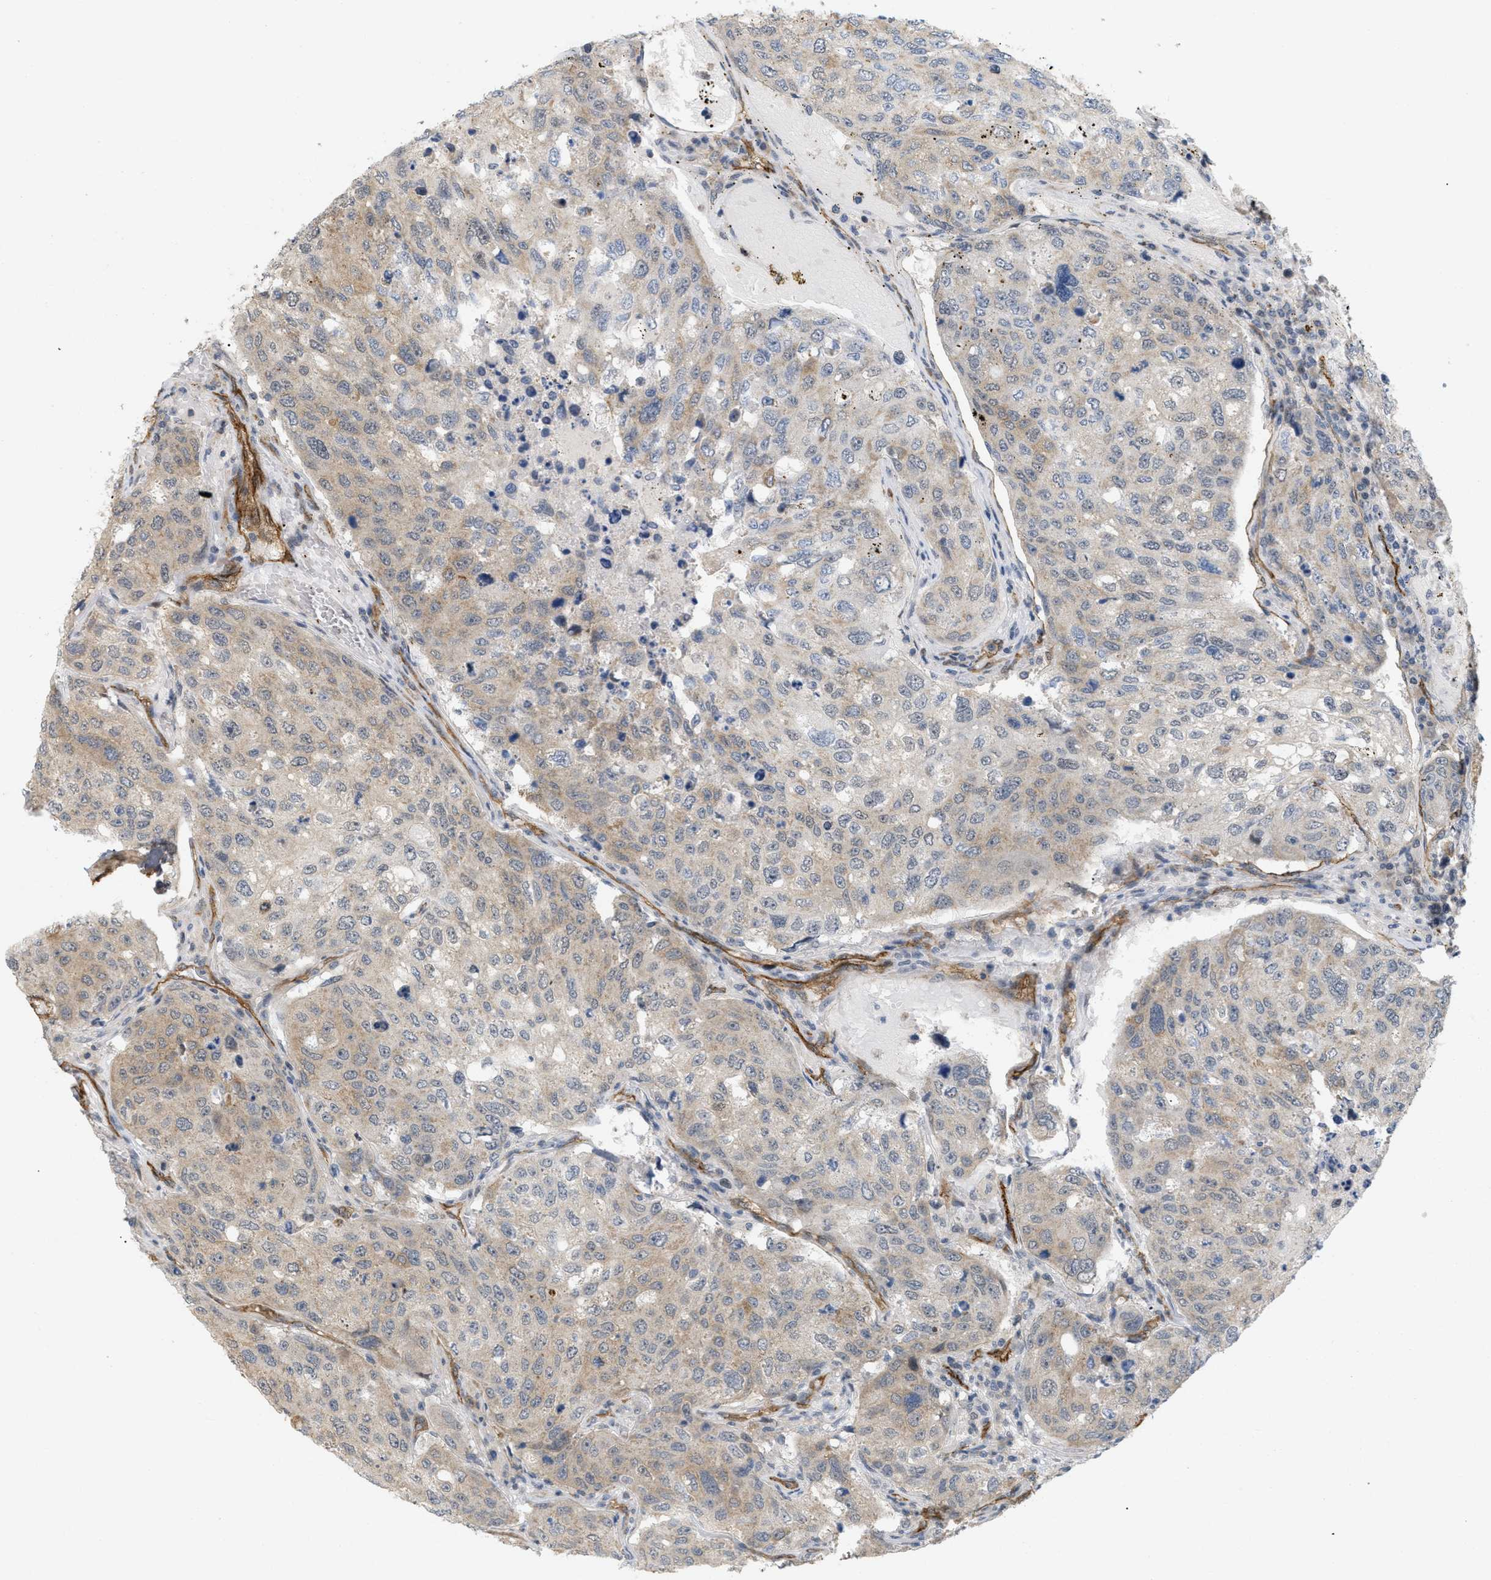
{"staining": {"intensity": "weak", "quantity": "25%-75%", "location": "cytoplasmic/membranous"}, "tissue": "urothelial cancer", "cell_type": "Tumor cells", "image_type": "cancer", "snomed": [{"axis": "morphology", "description": "Urothelial carcinoma, High grade"}, {"axis": "topography", "description": "Lymph node"}, {"axis": "topography", "description": "Urinary bladder"}], "caption": "This is a micrograph of immunohistochemistry (IHC) staining of urothelial cancer, which shows weak staining in the cytoplasmic/membranous of tumor cells.", "gene": "PALMD", "patient": {"sex": "male", "age": 51}}